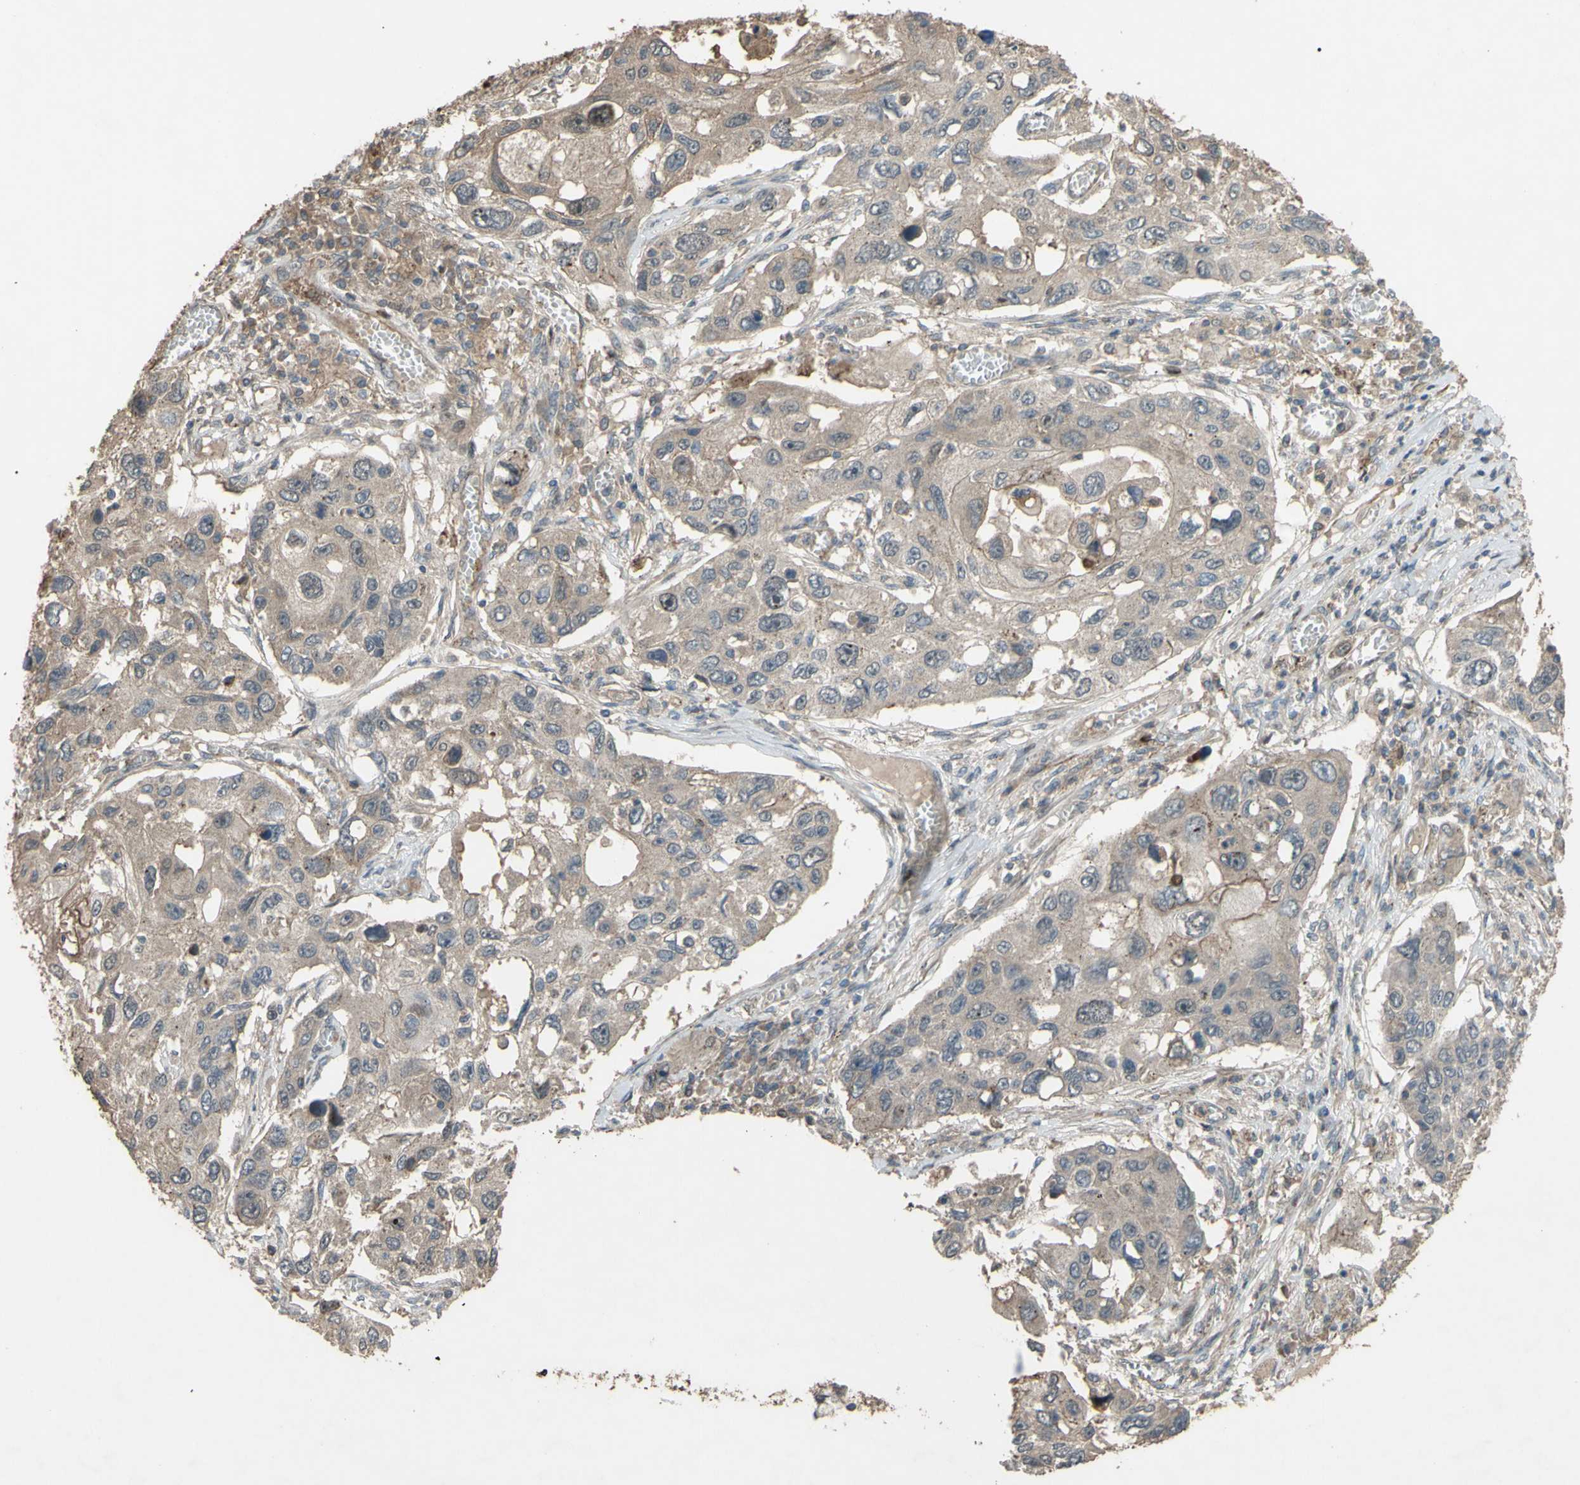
{"staining": {"intensity": "weak", "quantity": ">75%", "location": "cytoplasmic/membranous"}, "tissue": "lung cancer", "cell_type": "Tumor cells", "image_type": "cancer", "snomed": [{"axis": "morphology", "description": "Squamous cell carcinoma, NOS"}, {"axis": "topography", "description": "Lung"}], "caption": "An immunohistochemistry histopathology image of neoplastic tissue is shown. Protein staining in brown shows weak cytoplasmic/membranous positivity in squamous cell carcinoma (lung) within tumor cells. The staining was performed using DAB, with brown indicating positive protein expression. Nuclei are stained blue with hematoxylin.", "gene": "SHROOM4", "patient": {"sex": "male", "age": 71}}